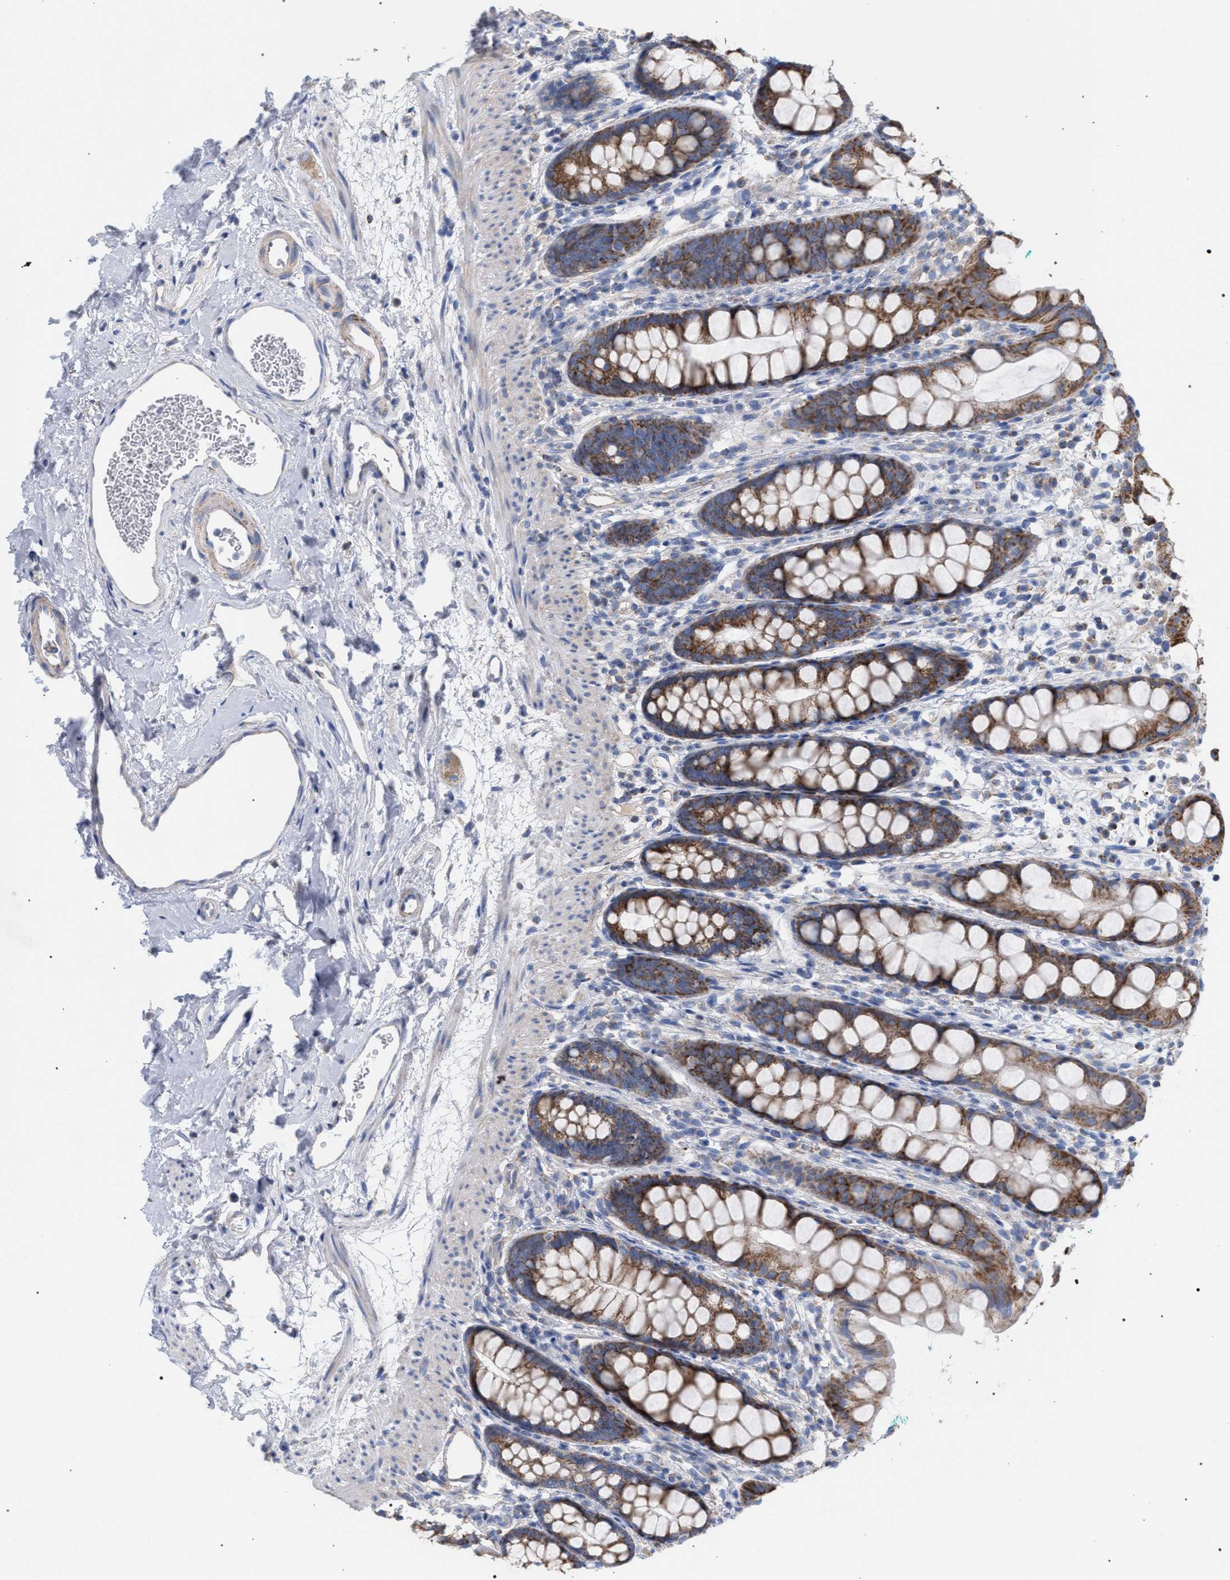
{"staining": {"intensity": "moderate", "quantity": ">75%", "location": "cytoplasmic/membranous"}, "tissue": "rectum", "cell_type": "Glandular cells", "image_type": "normal", "snomed": [{"axis": "morphology", "description": "Normal tissue, NOS"}, {"axis": "topography", "description": "Rectum"}], "caption": "Glandular cells display medium levels of moderate cytoplasmic/membranous expression in approximately >75% of cells in normal human rectum. (brown staining indicates protein expression, while blue staining denotes nuclei).", "gene": "ECI2", "patient": {"sex": "female", "age": 65}}